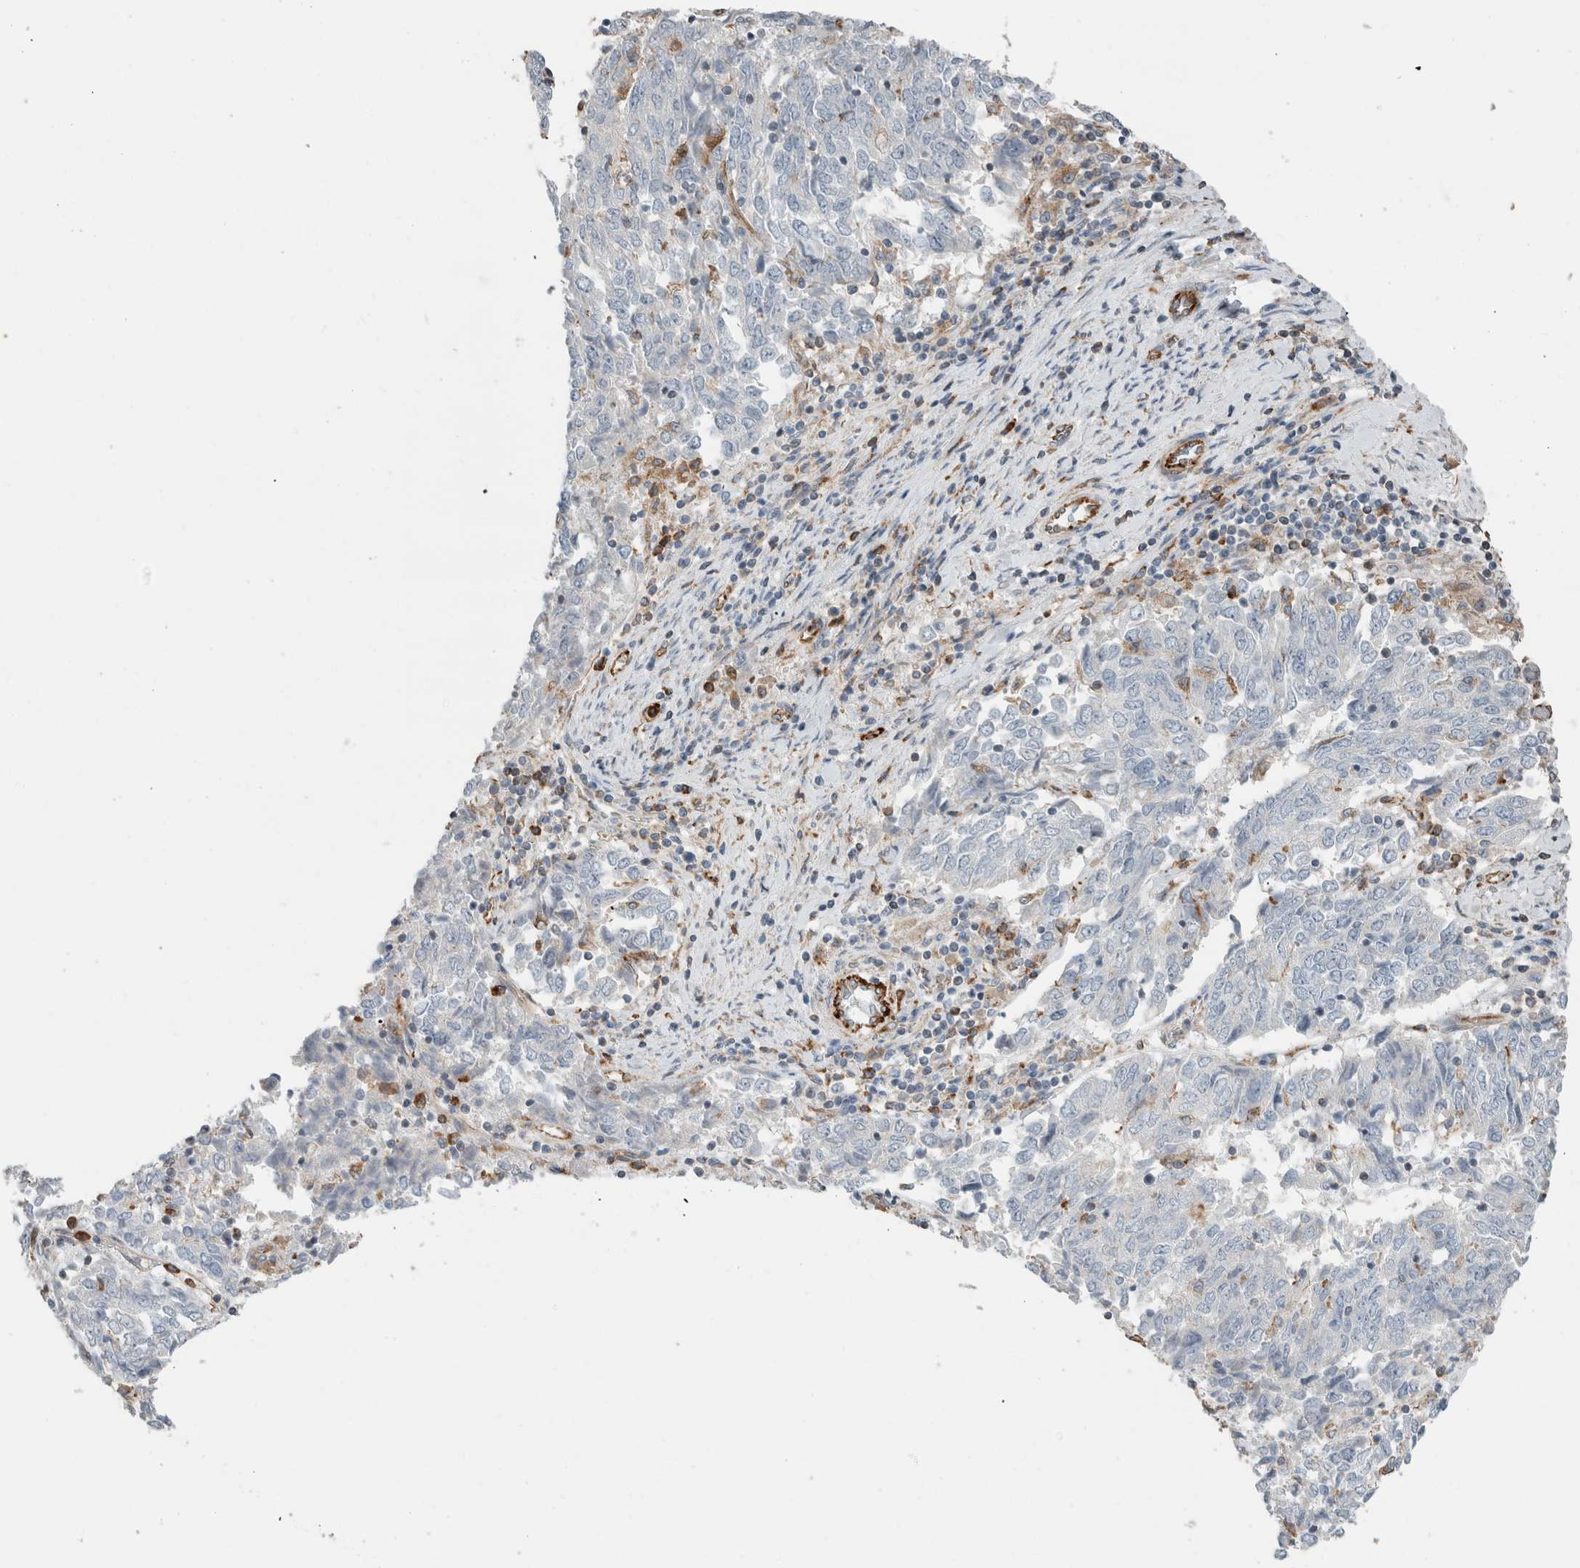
{"staining": {"intensity": "negative", "quantity": "none", "location": "none"}, "tissue": "endometrial cancer", "cell_type": "Tumor cells", "image_type": "cancer", "snomed": [{"axis": "morphology", "description": "Adenocarcinoma, NOS"}, {"axis": "topography", "description": "Endometrium"}], "caption": "Tumor cells are negative for protein expression in human adenocarcinoma (endometrial). (DAB immunohistochemistry with hematoxylin counter stain).", "gene": "LY86", "patient": {"sex": "female", "age": 80}}